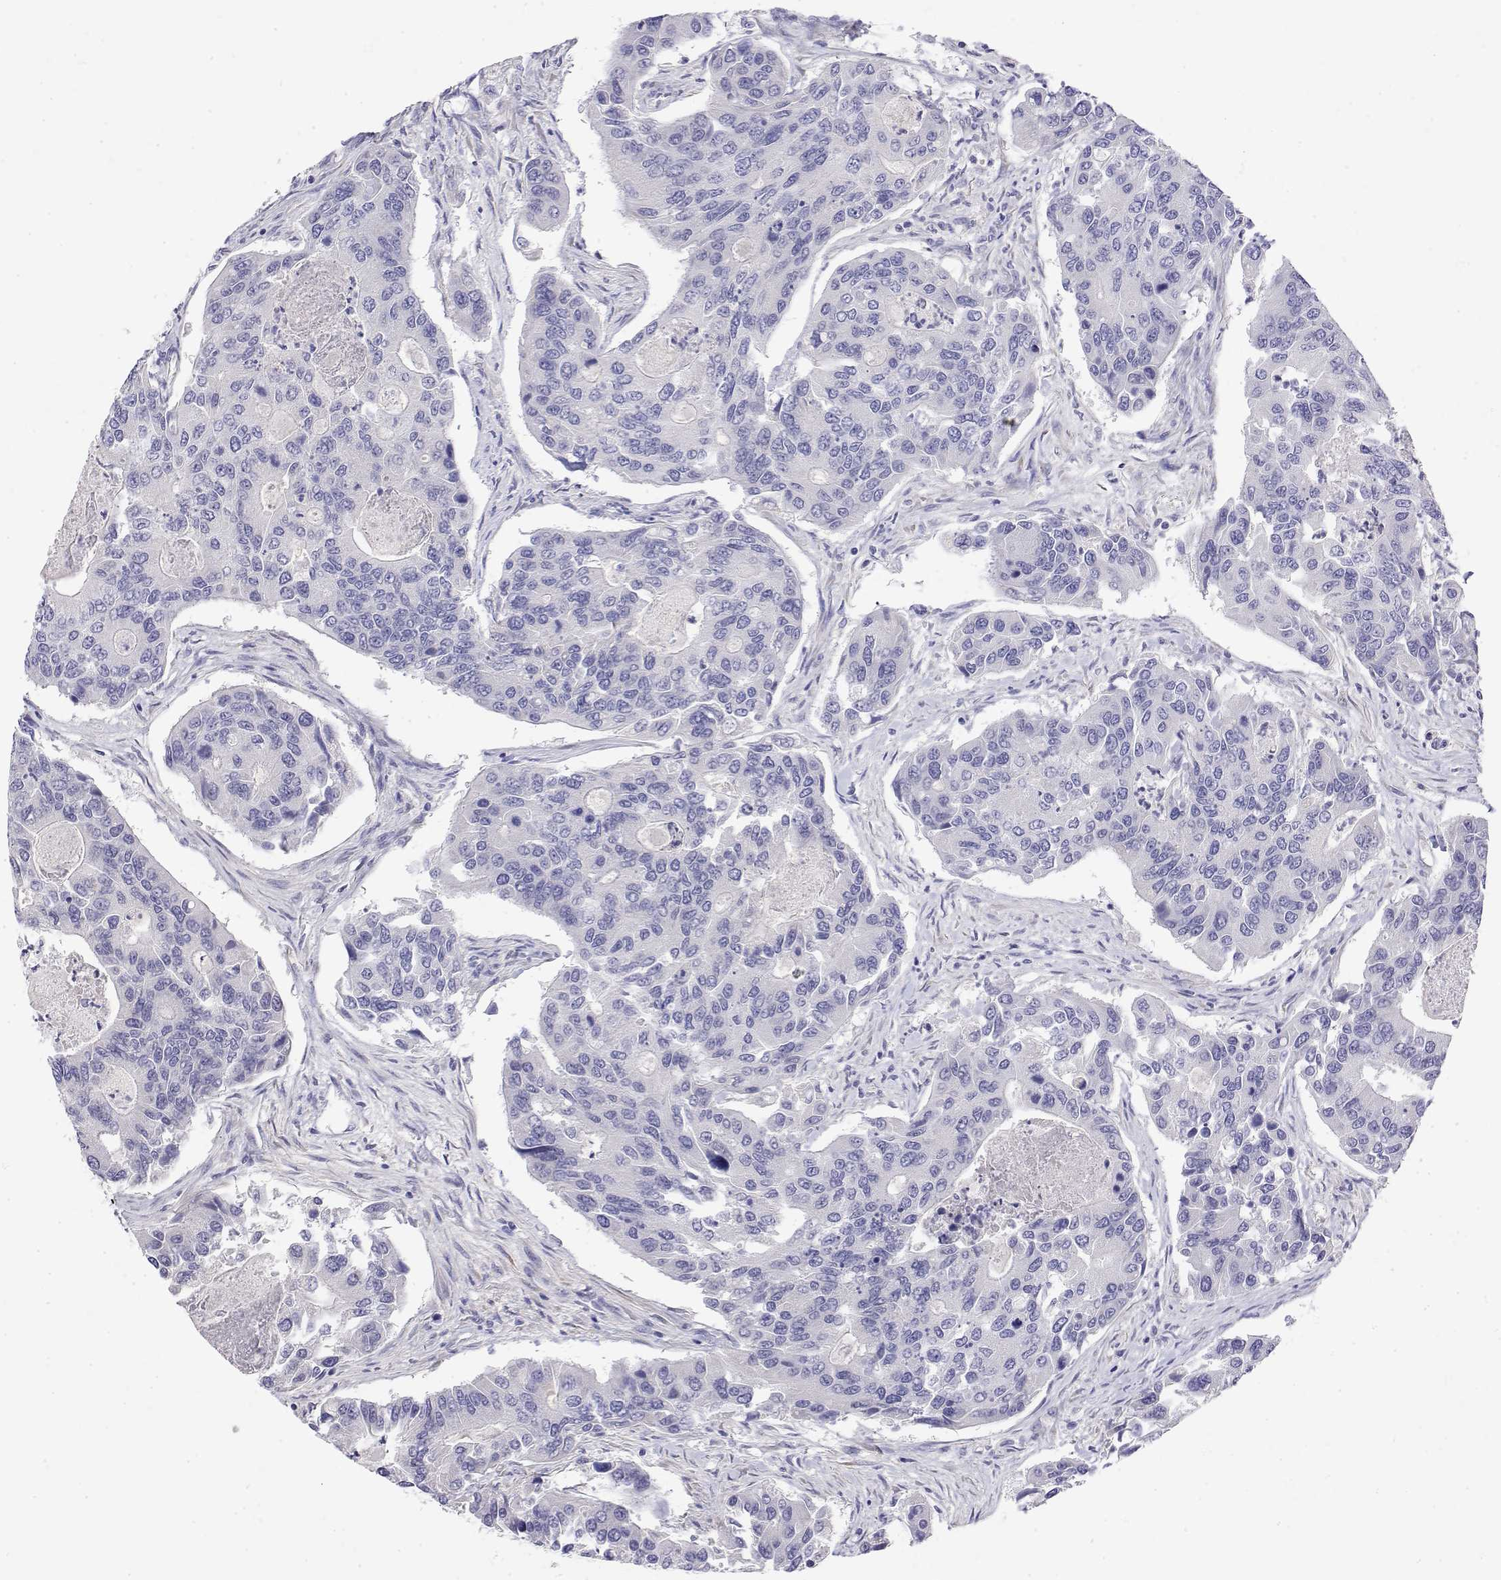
{"staining": {"intensity": "negative", "quantity": "none", "location": "none"}, "tissue": "colorectal cancer", "cell_type": "Tumor cells", "image_type": "cancer", "snomed": [{"axis": "morphology", "description": "Adenocarcinoma, NOS"}, {"axis": "topography", "description": "Colon"}], "caption": "Protein analysis of colorectal cancer exhibits no significant staining in tumor cells.", "gene": "LY6D", "patient": {"sex": "female", "age": 67}}